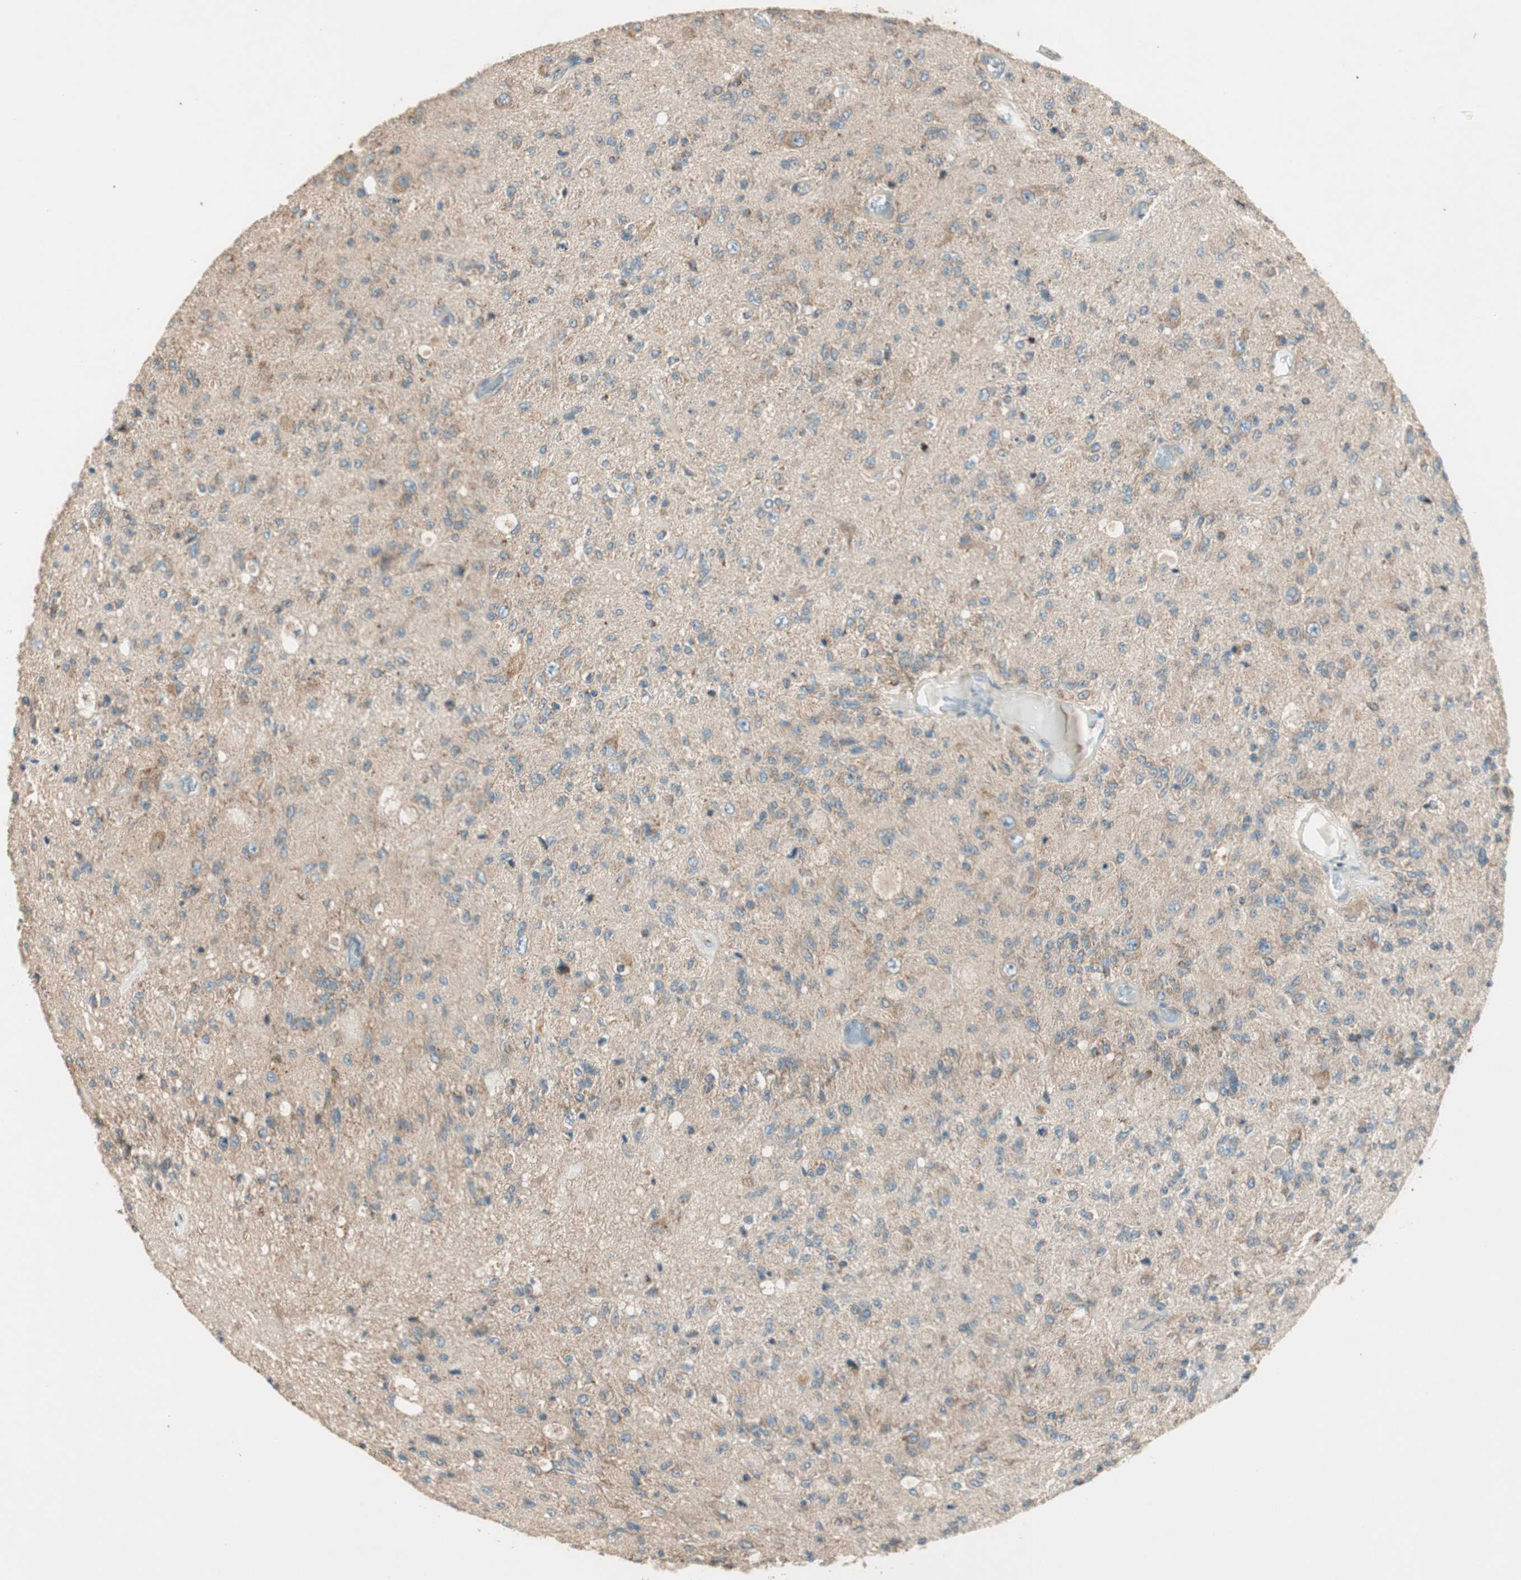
{"staining": {"intensity": "moderate", "quantity": "25%-75%", "location": "cytoplasmic/membranous"}, "tissue": "glioma", "cell_type": "Tumor cells", "image_type": "cancer", "snomed": [{"axis": "morphology", "description": "Normal tissue, NOS"}, {"axis": "morphology", "description": "Glioma, malignant, High grade"}, {"axis": "topography", "description": "Cerebral cortex"}], "caption": "Human glioma stained with a brown dye demonstrates moderate cytoplasmic/membranous positive expression in approximately 25%-75% of tumor cells.", "gene": "CC2D1A", "patient": {"sex": "male", "age": 77}}